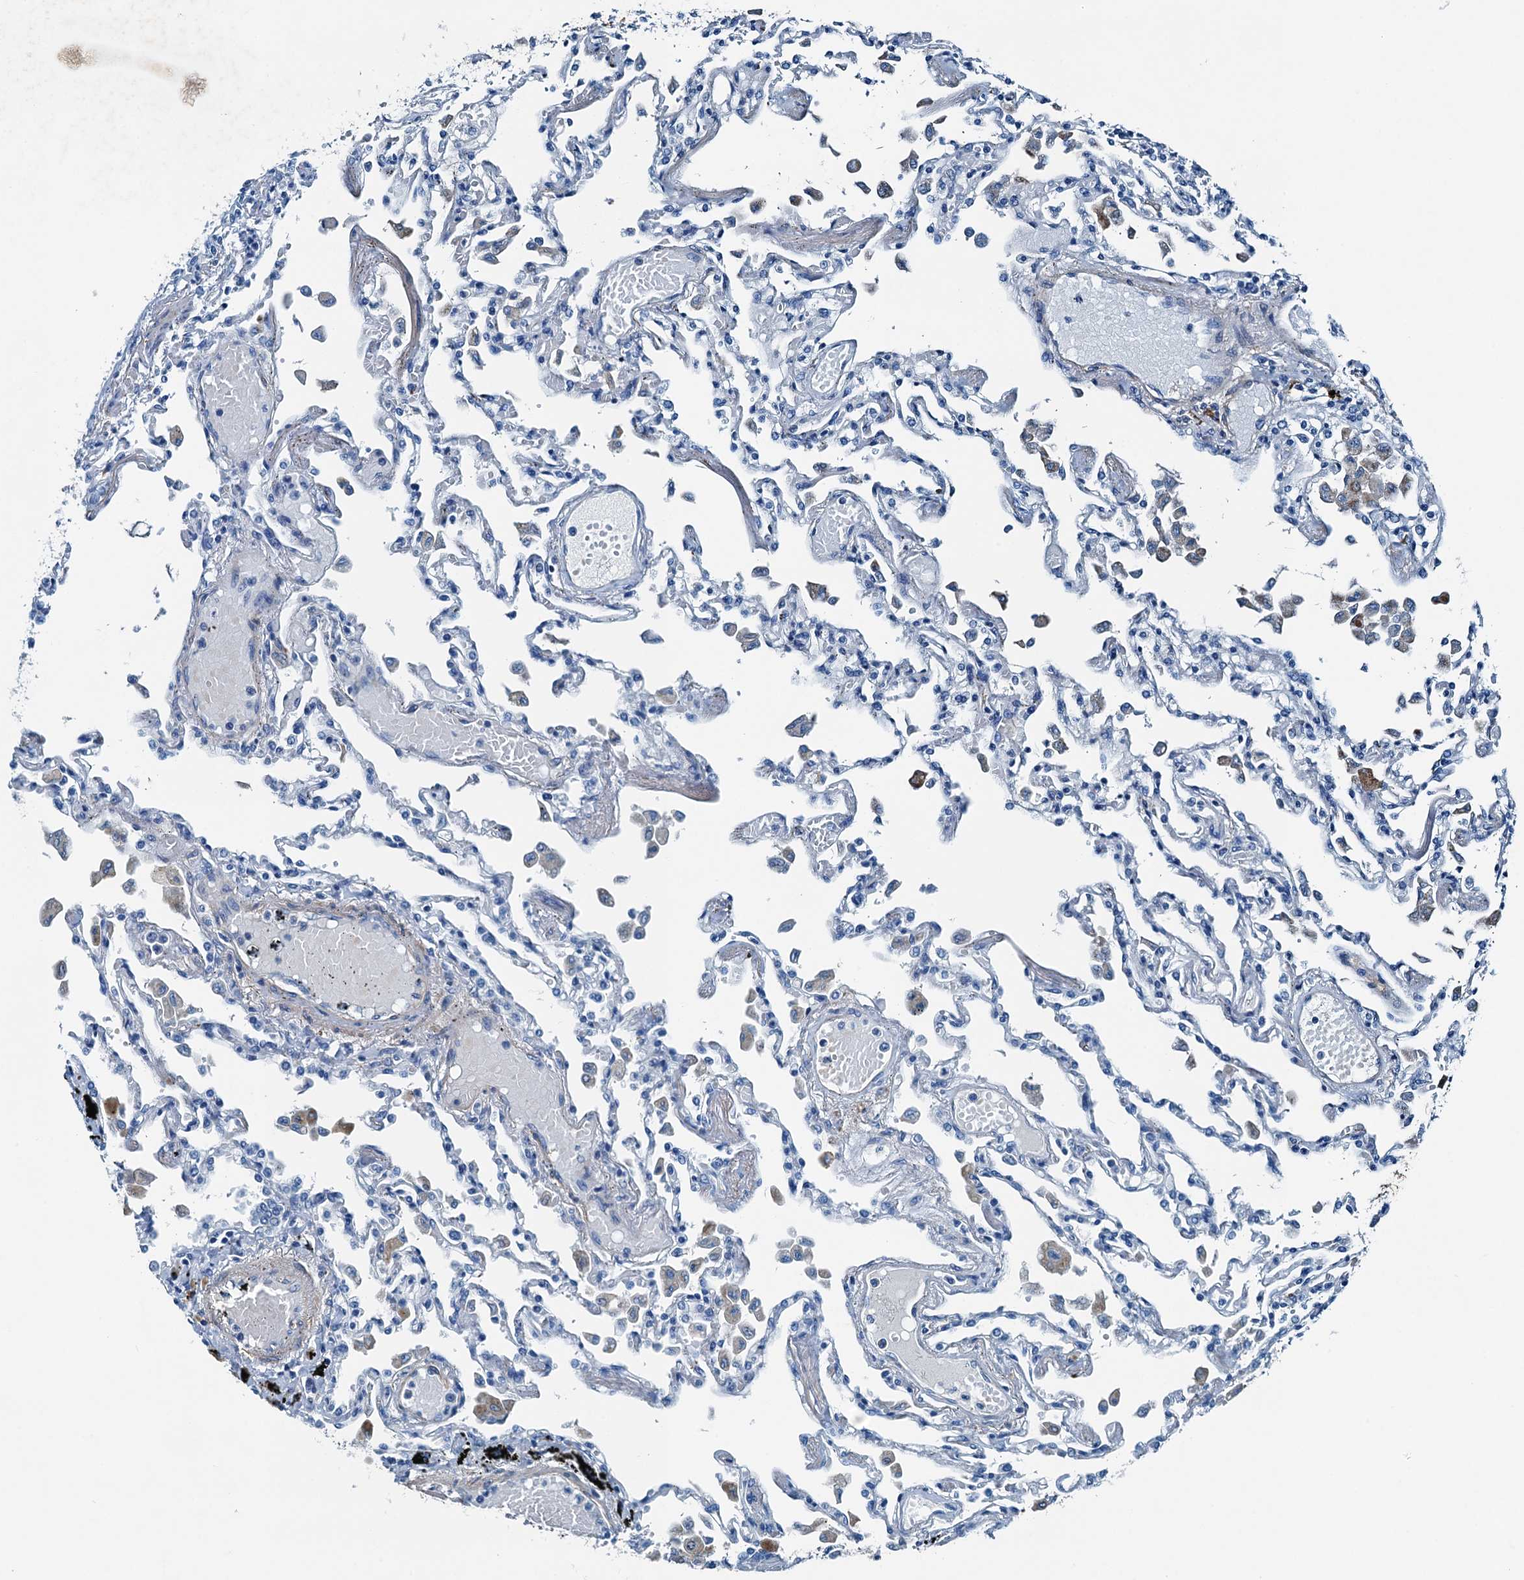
{"staining": {"intensity": "negative", "quantity": "none", "location": "none"}, "tissue": "lung", "cell_type": "Alveolar cells", "image_type": "normal", "snomed": [{"axis": "morphology", "description": "Normal tissue, NOS"}, {"axis": "topography", "description": "Bronchus"}, {"axis": "topography", "description": "Lung"}], "caption": "Histopathology image shows no protein expression in alveolar cells of unremarkable lung. Nuclei are stained in blue.", "gene": "RAB3IL1", "patient": {"sex": "female", "age": 49}}